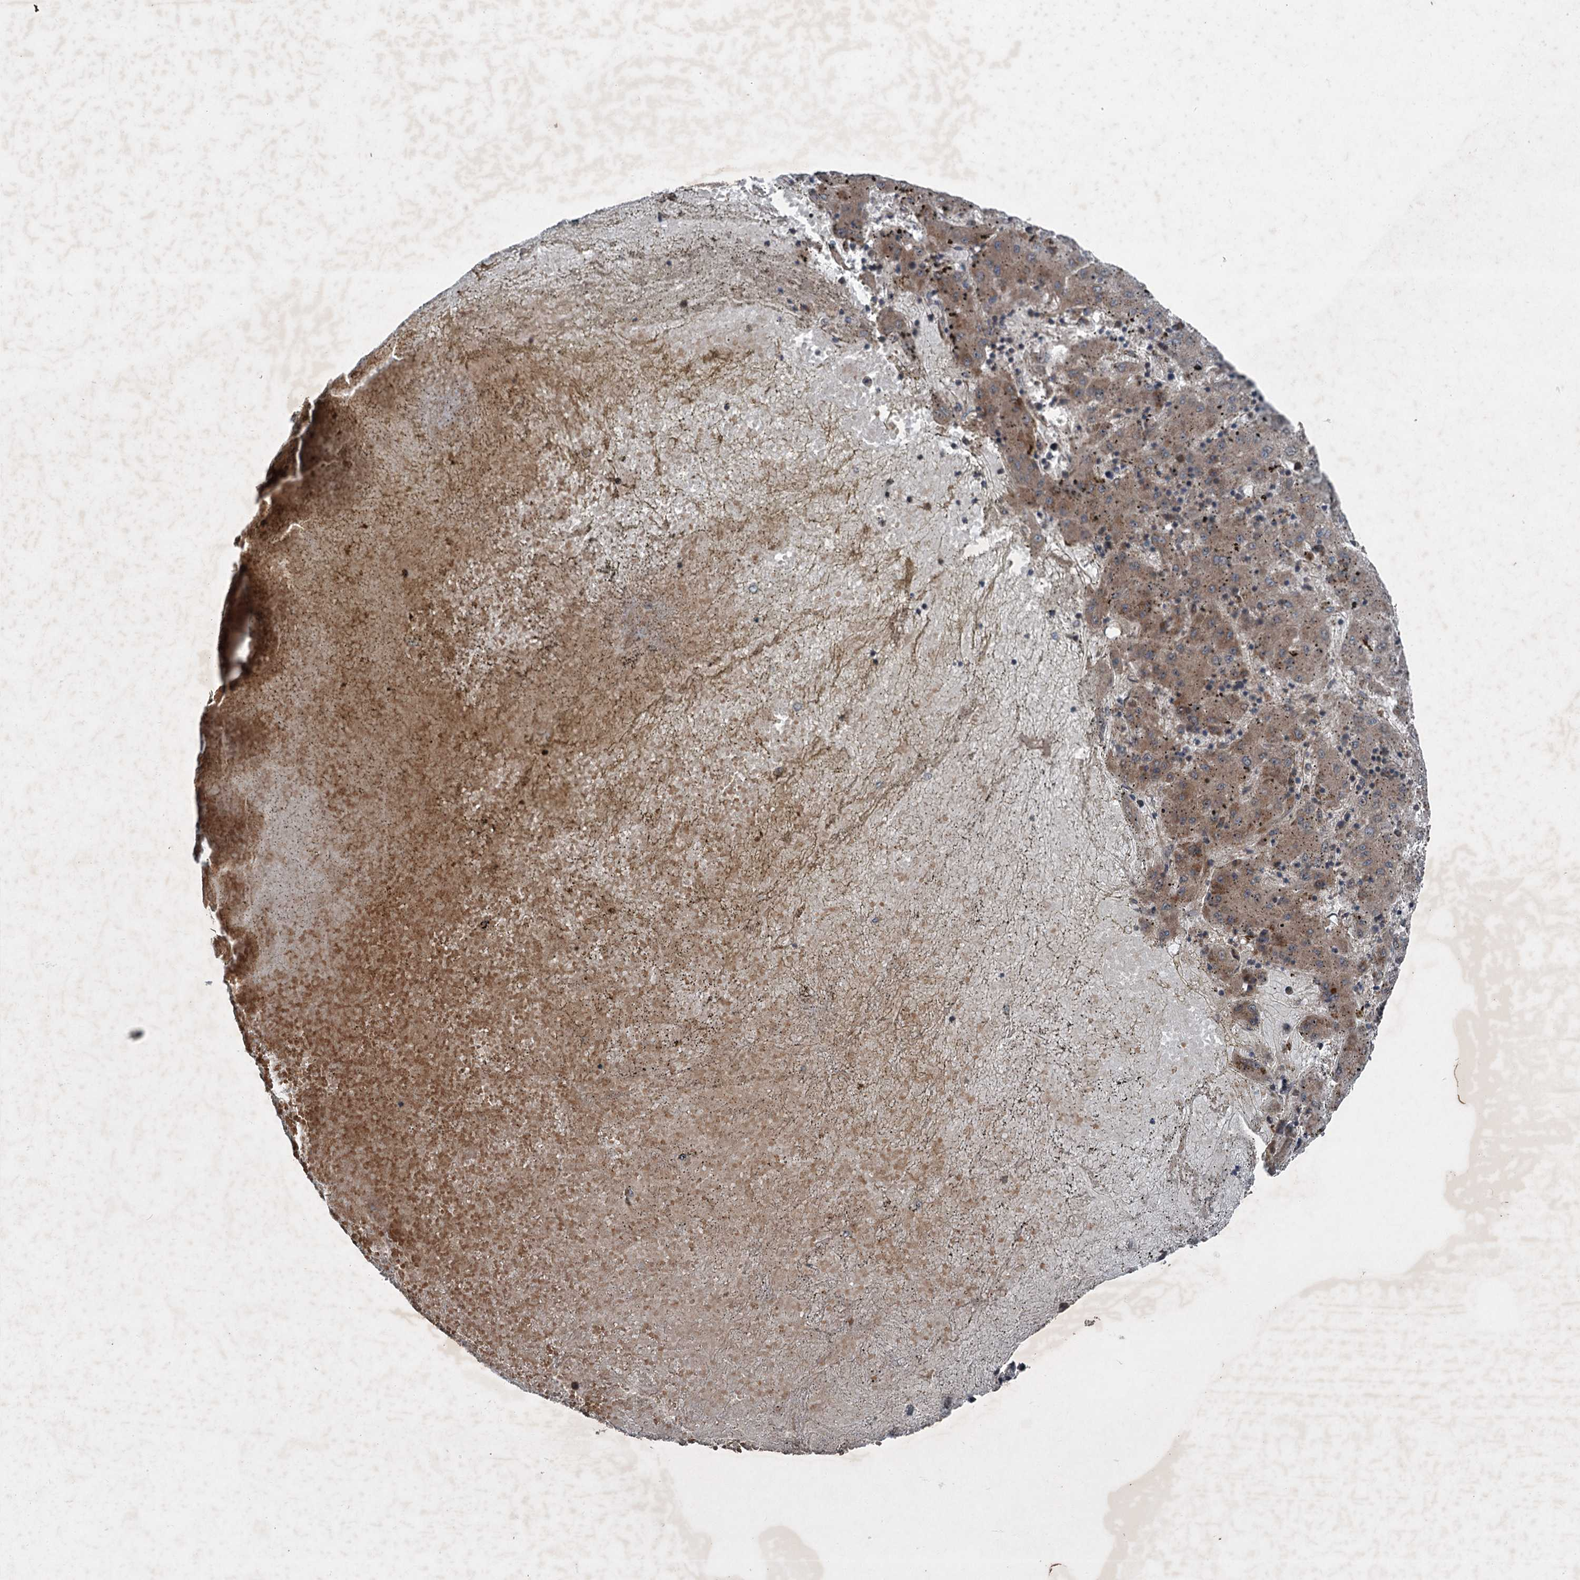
{"staining": {"intensity": "moderate", "quantity": "<25%", "location": "cytoplasmic/membranous"}, "tissue": "liver cancer", "cell_type": "Tumor cells", "image_type": "cancer", "snomed": [{"axis": "morphology", "description": "Carcinoma, Hepatocellular, NOS"}, {"axis": "topography", "description": "Liver"}], "caption": "This is an image of IHC staining of liver cancer, which shows moderate positivity in the cytoplasmic/membranous of tumor cells.", "gene": "ALAS1", "patient": {"sex": "male", "age": 72}}